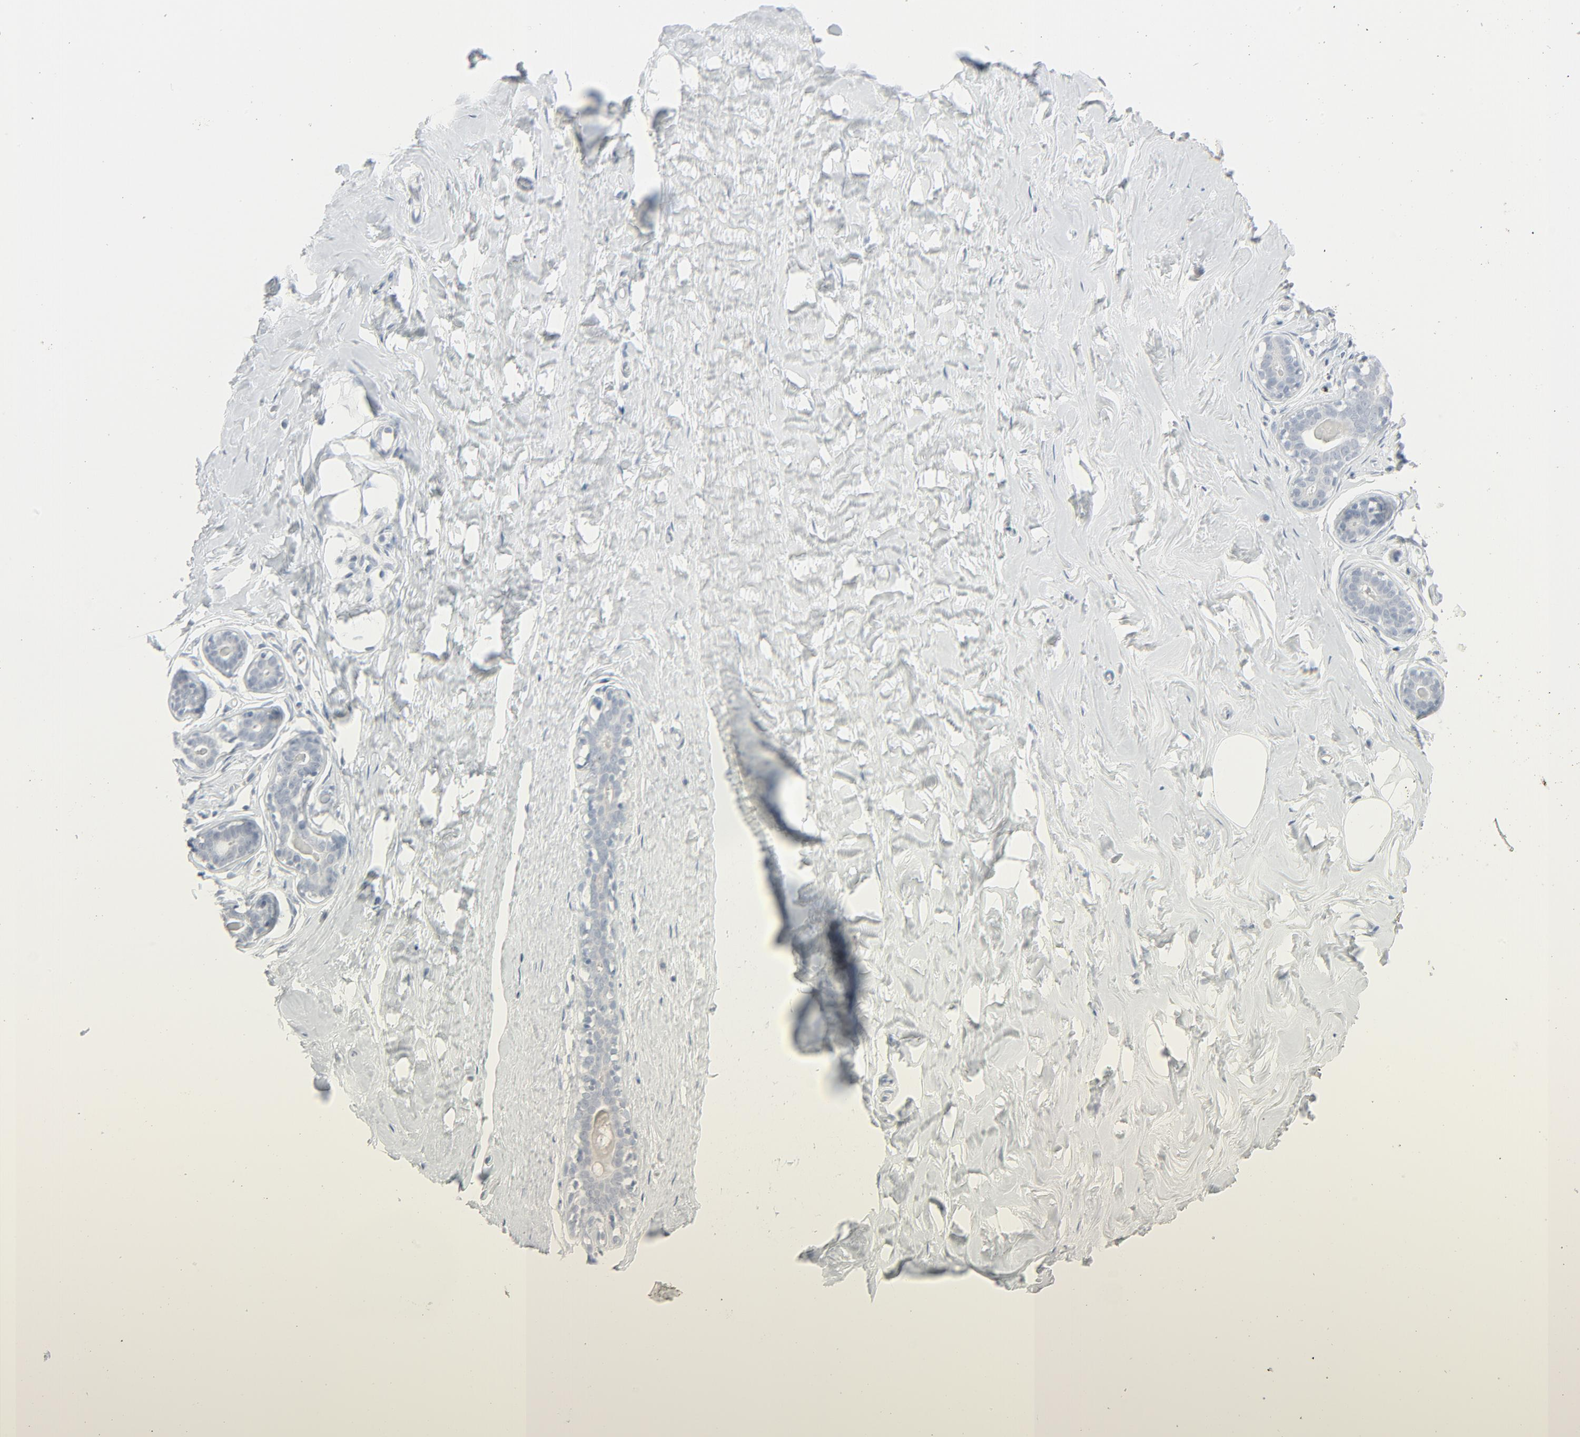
{"staining": {"intensity": "negative", "quantity": "none", "location": "none"}, "tissue": "breast", "cell_type": "Adipocytes", "image_type": "normal", "snomed": [{"axis": "morphology", "description": "Normal tissue, NOS"}, {"axis": "topography", "description": "Breast"}], "caption": "This is a photomicrograph of IHC staining of benign breast, which shows no positivity in adipocytes.", "gene": "FGFR3", "patient": {"sex": "female", "age": 23}}